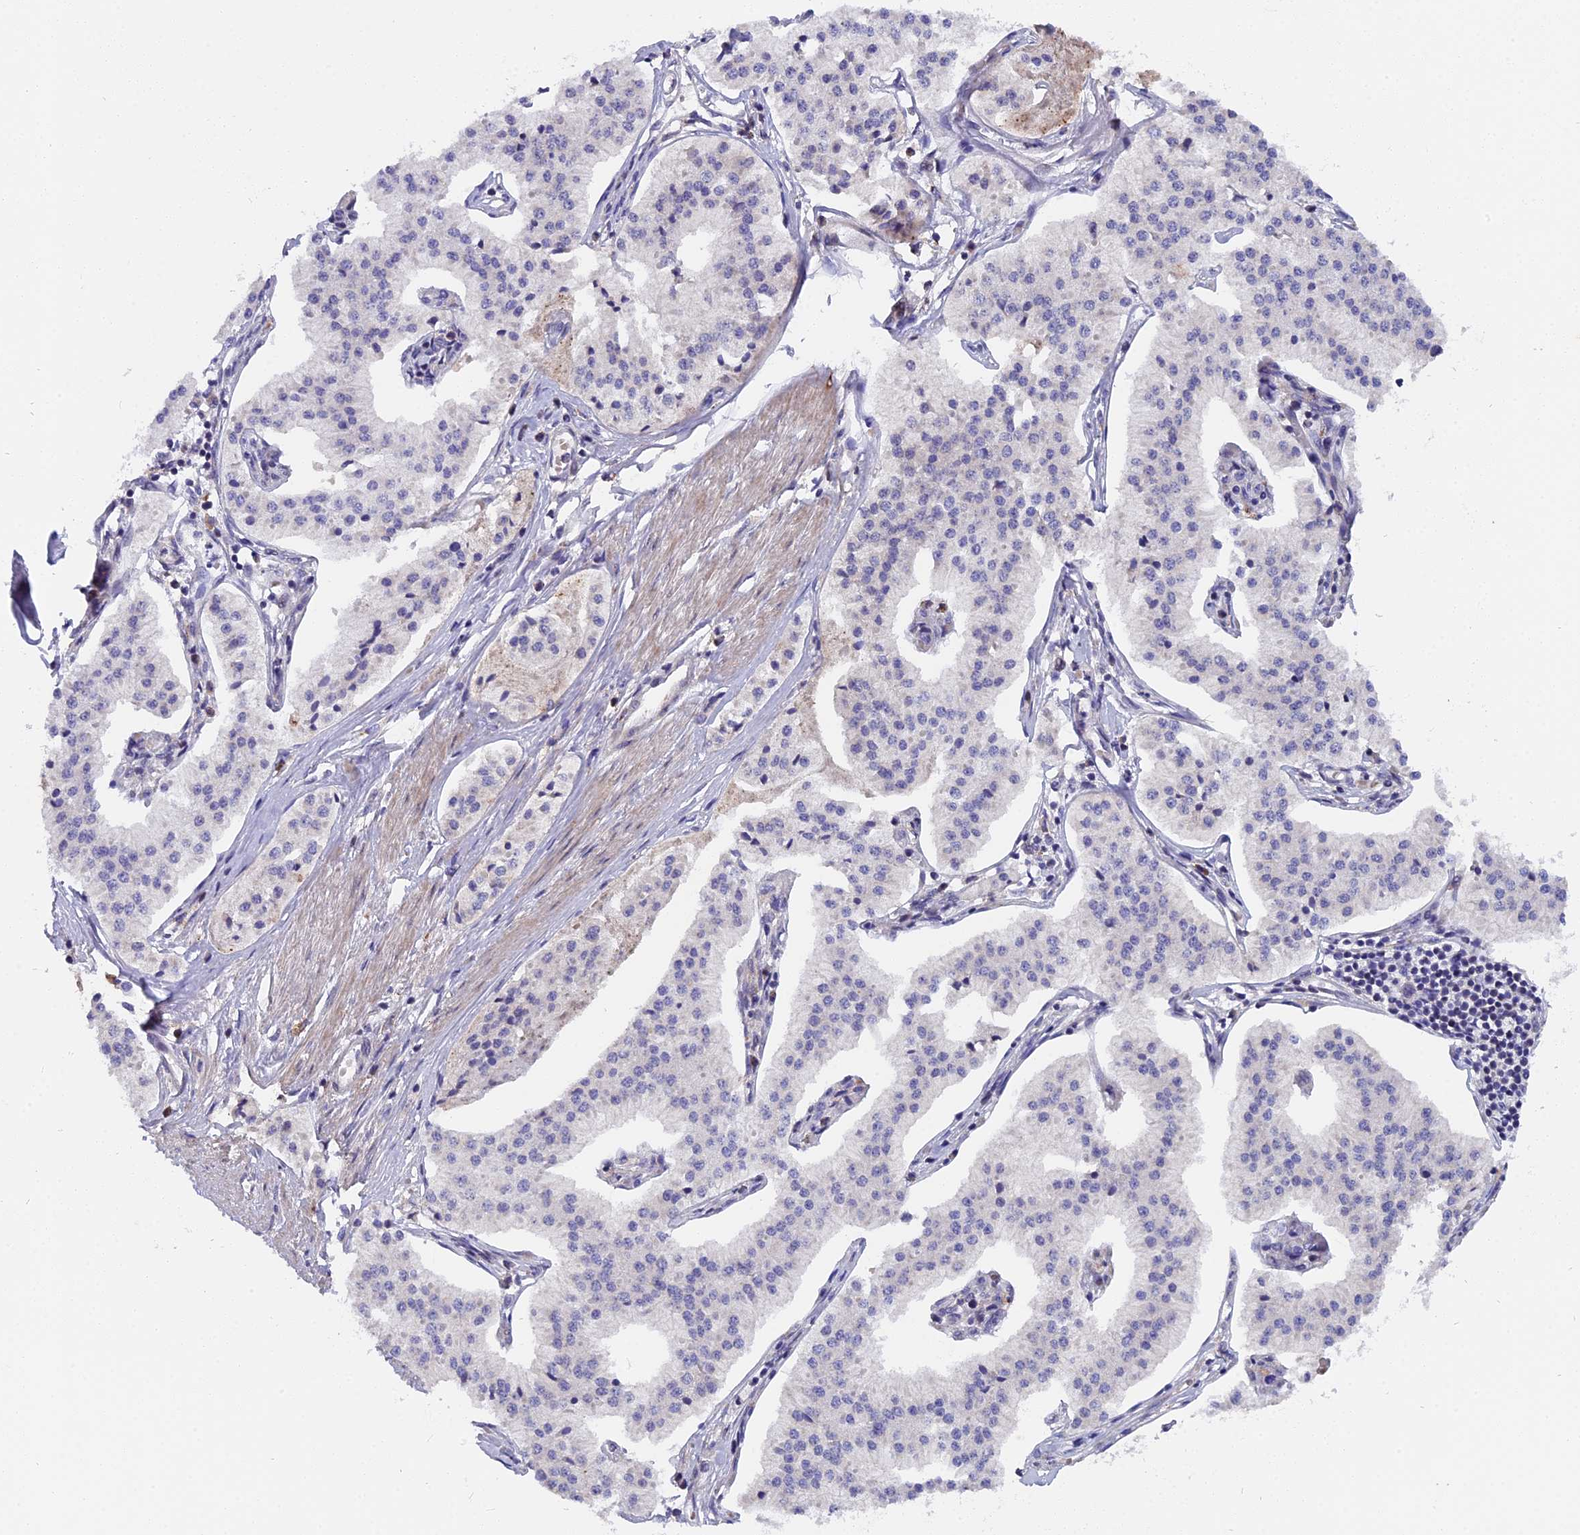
{"staining": {"intensity": "negative", "quantity": "none", "location": "none"}, "tissue": "pancreatic cancer", "cell_type": "Tumor cells", "image_type": "cancer", "snomed": [{"axis": "morphology", "description": "Adenocarcinoma, NOS"}, {"axis": "topography", "description": "Pancreas"}], "caption": "This image is of pancreatic adenocarcinoma stained with immunohistochemistry to label a protein in brown with the nuclei are counter-stained blue. There is no expression in tumor cells.", "gene": "PYGO1", "patient": {"sex": "female", "age": 50}}